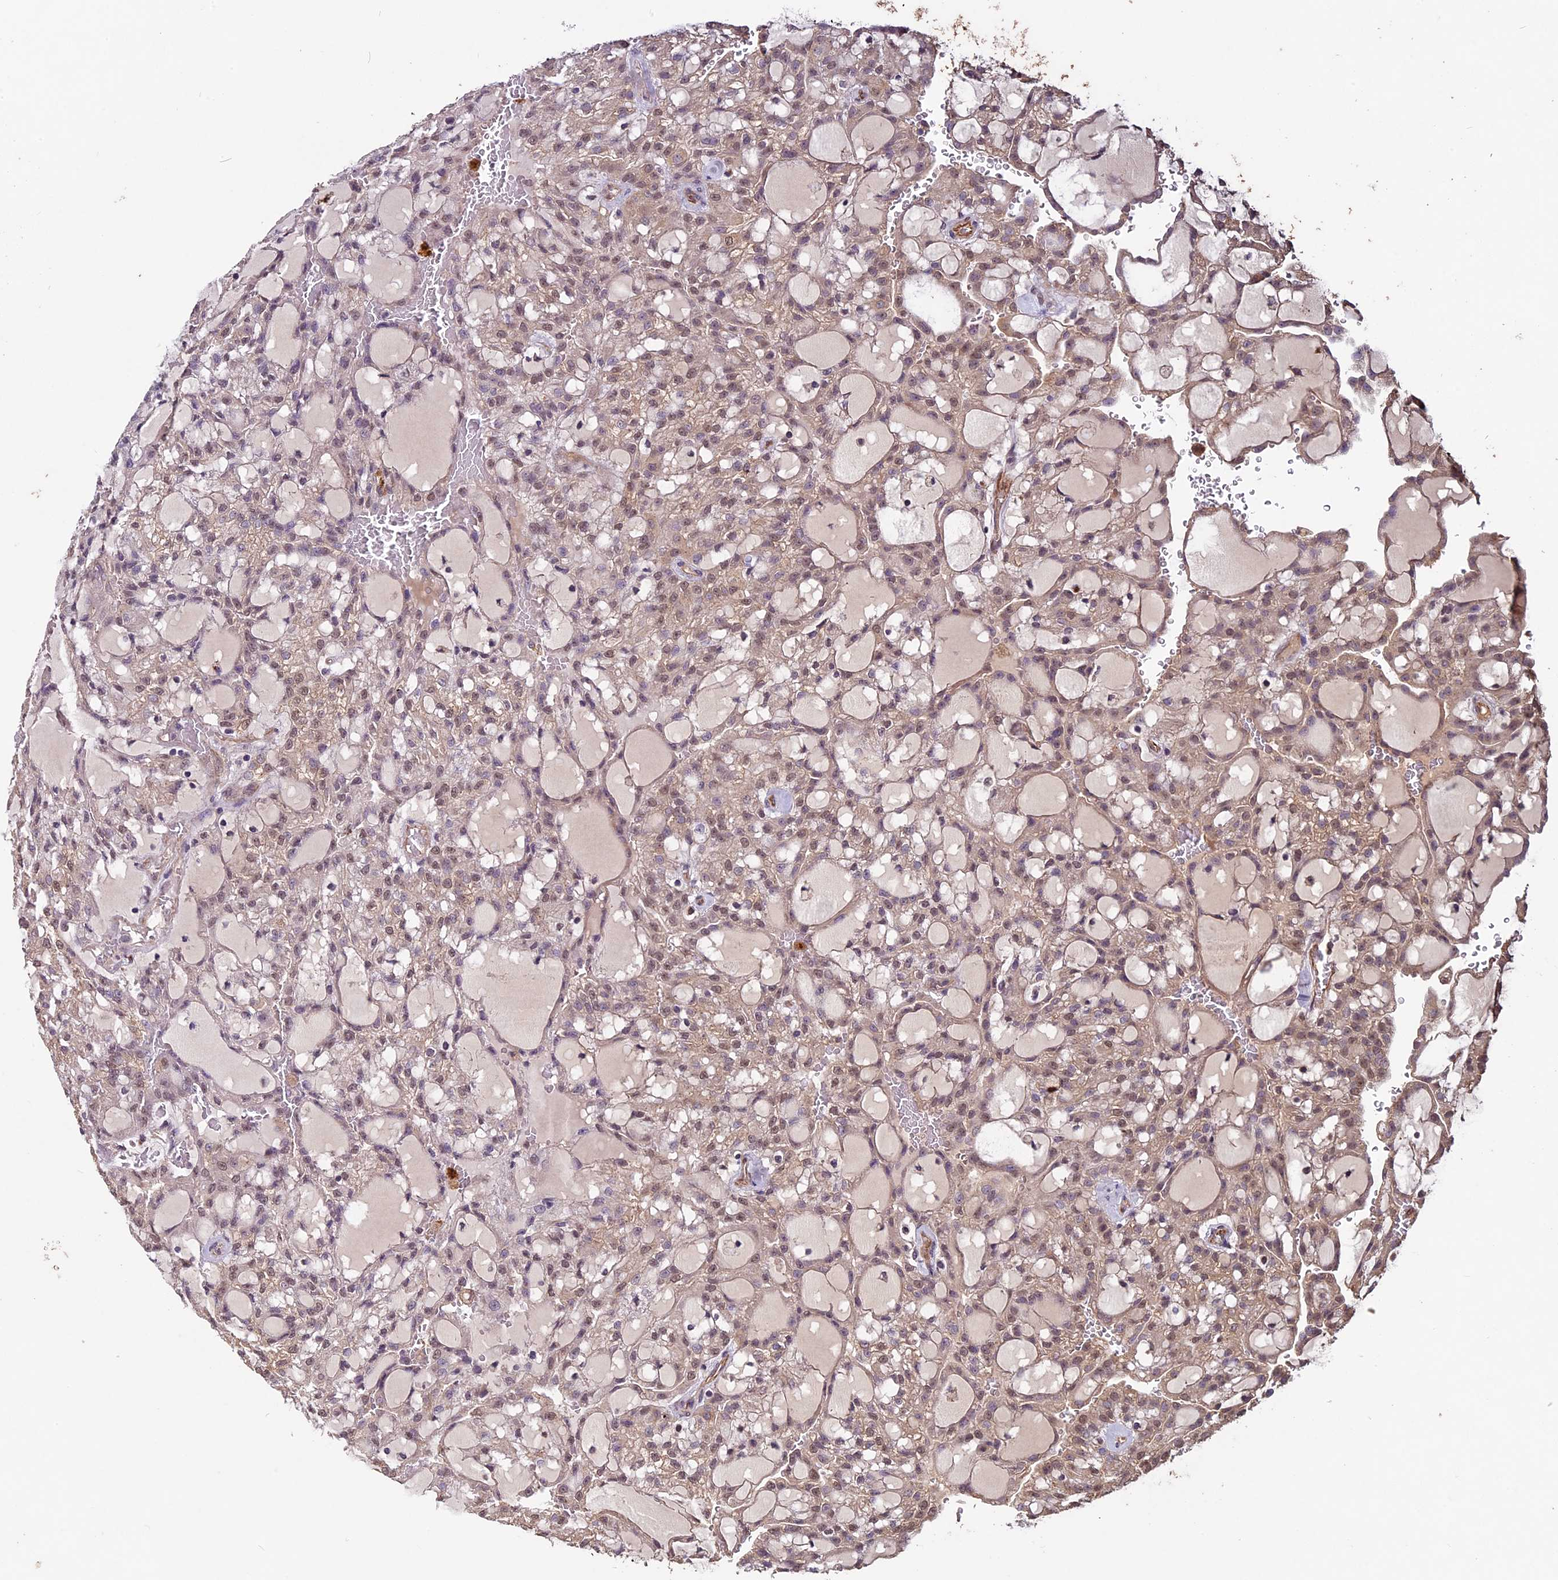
{"staining": {"intensity": "moderate", "quantity": ">75%", "location": "cytoplasmic/membranous,nuclear"}, "tissue": "renal cancer", "cell_type": "Tumor cells", "image_type": "cancer", "snomed": [{"axis": "morphology", "description": "Adenocarcinoma, NOS"}, {"axis": "topography", "description": "Kidney"}], "caption": "Immunohistochemical staining of human renal adenocarcinoma reveals moderate cytoplasmic/membranous and nuclear protein staining in about >75% of tumor cells.", "gene": "C3orf70", "patient": {"sex": "male", "age": 63}}